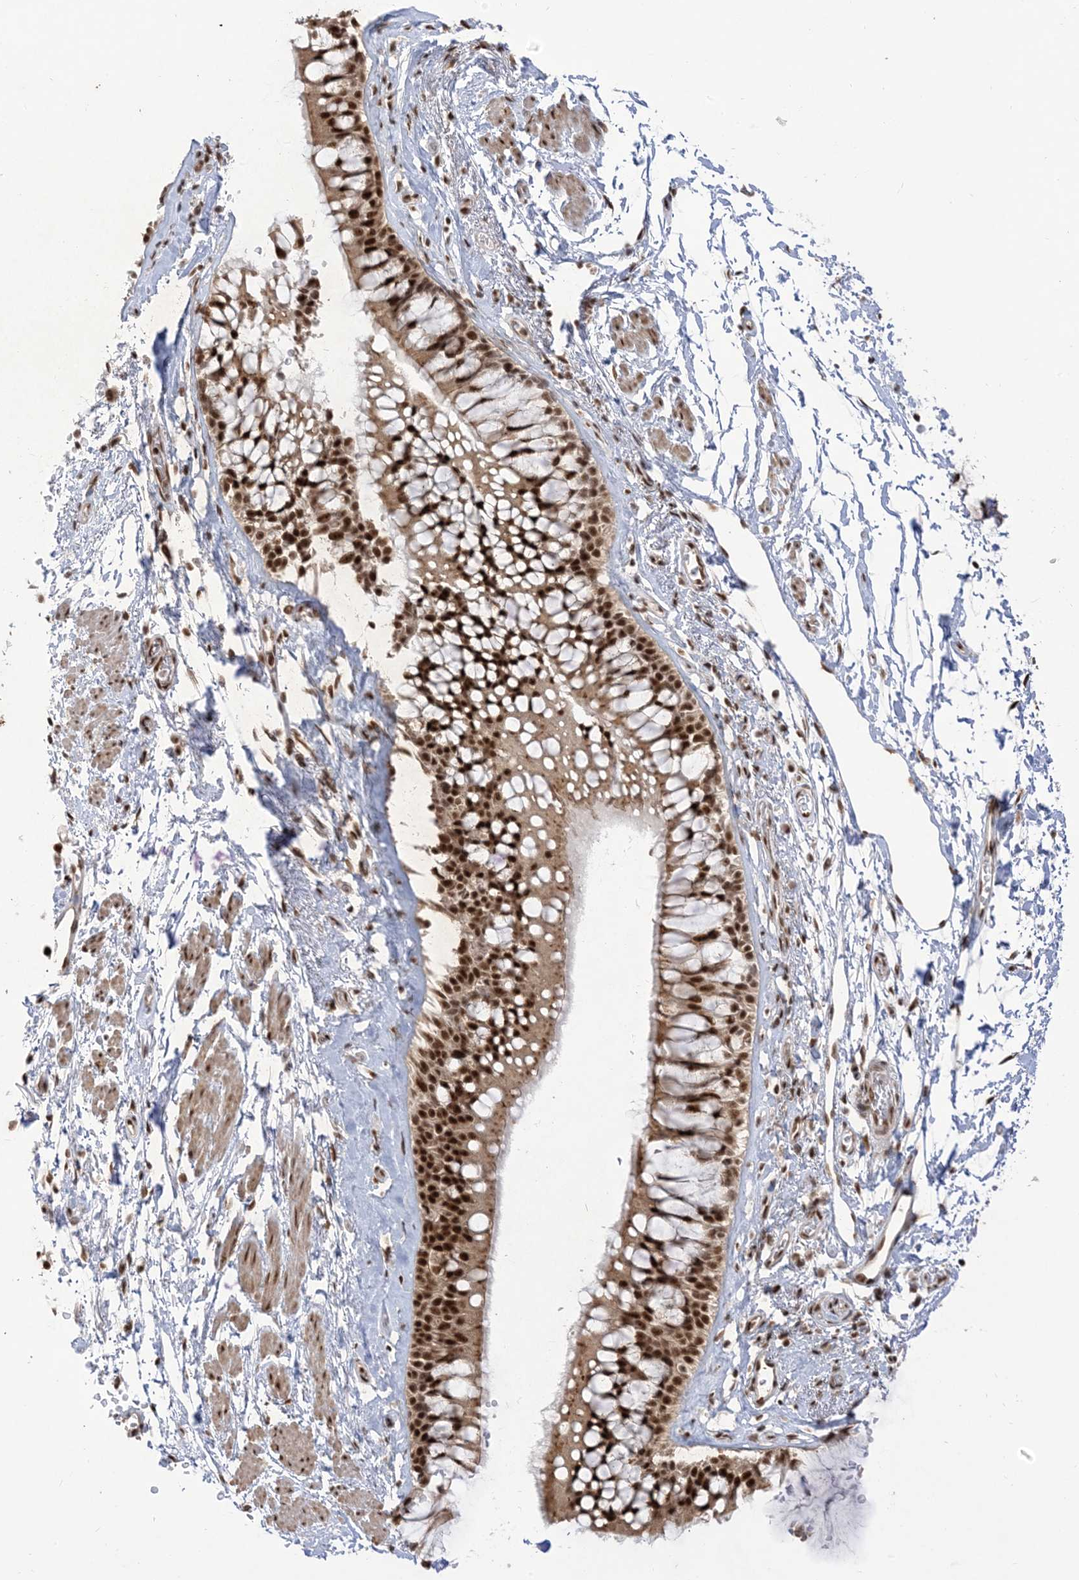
{"staining": {"intensity": "strong", "quantity": ">75%", "location": "nuclear"}, "tissue": "bronchus", "cell_type": "Respiratory epithelial cells", "image_type": "normal", "snomed": [{"axis": "morphology", "description": "Normal tissue, NOS"}, {"axis": "morphology", "description": "Inflammation, NOS"}, {"axis": "topography", "description": "Cartilage tissue"}, {"axis": "topography", "description": "Bronchus"}, {"axis": "topography", "description": "Lung"}], "caption": "Protein positivity by immunohistochemistry displays strong nuclear expression in approximately >75% of respiratory epithelial cells in unremarkable bronchus.", "gene": "ARGLU1", "patient": {"sex": "female", "age": 64}}